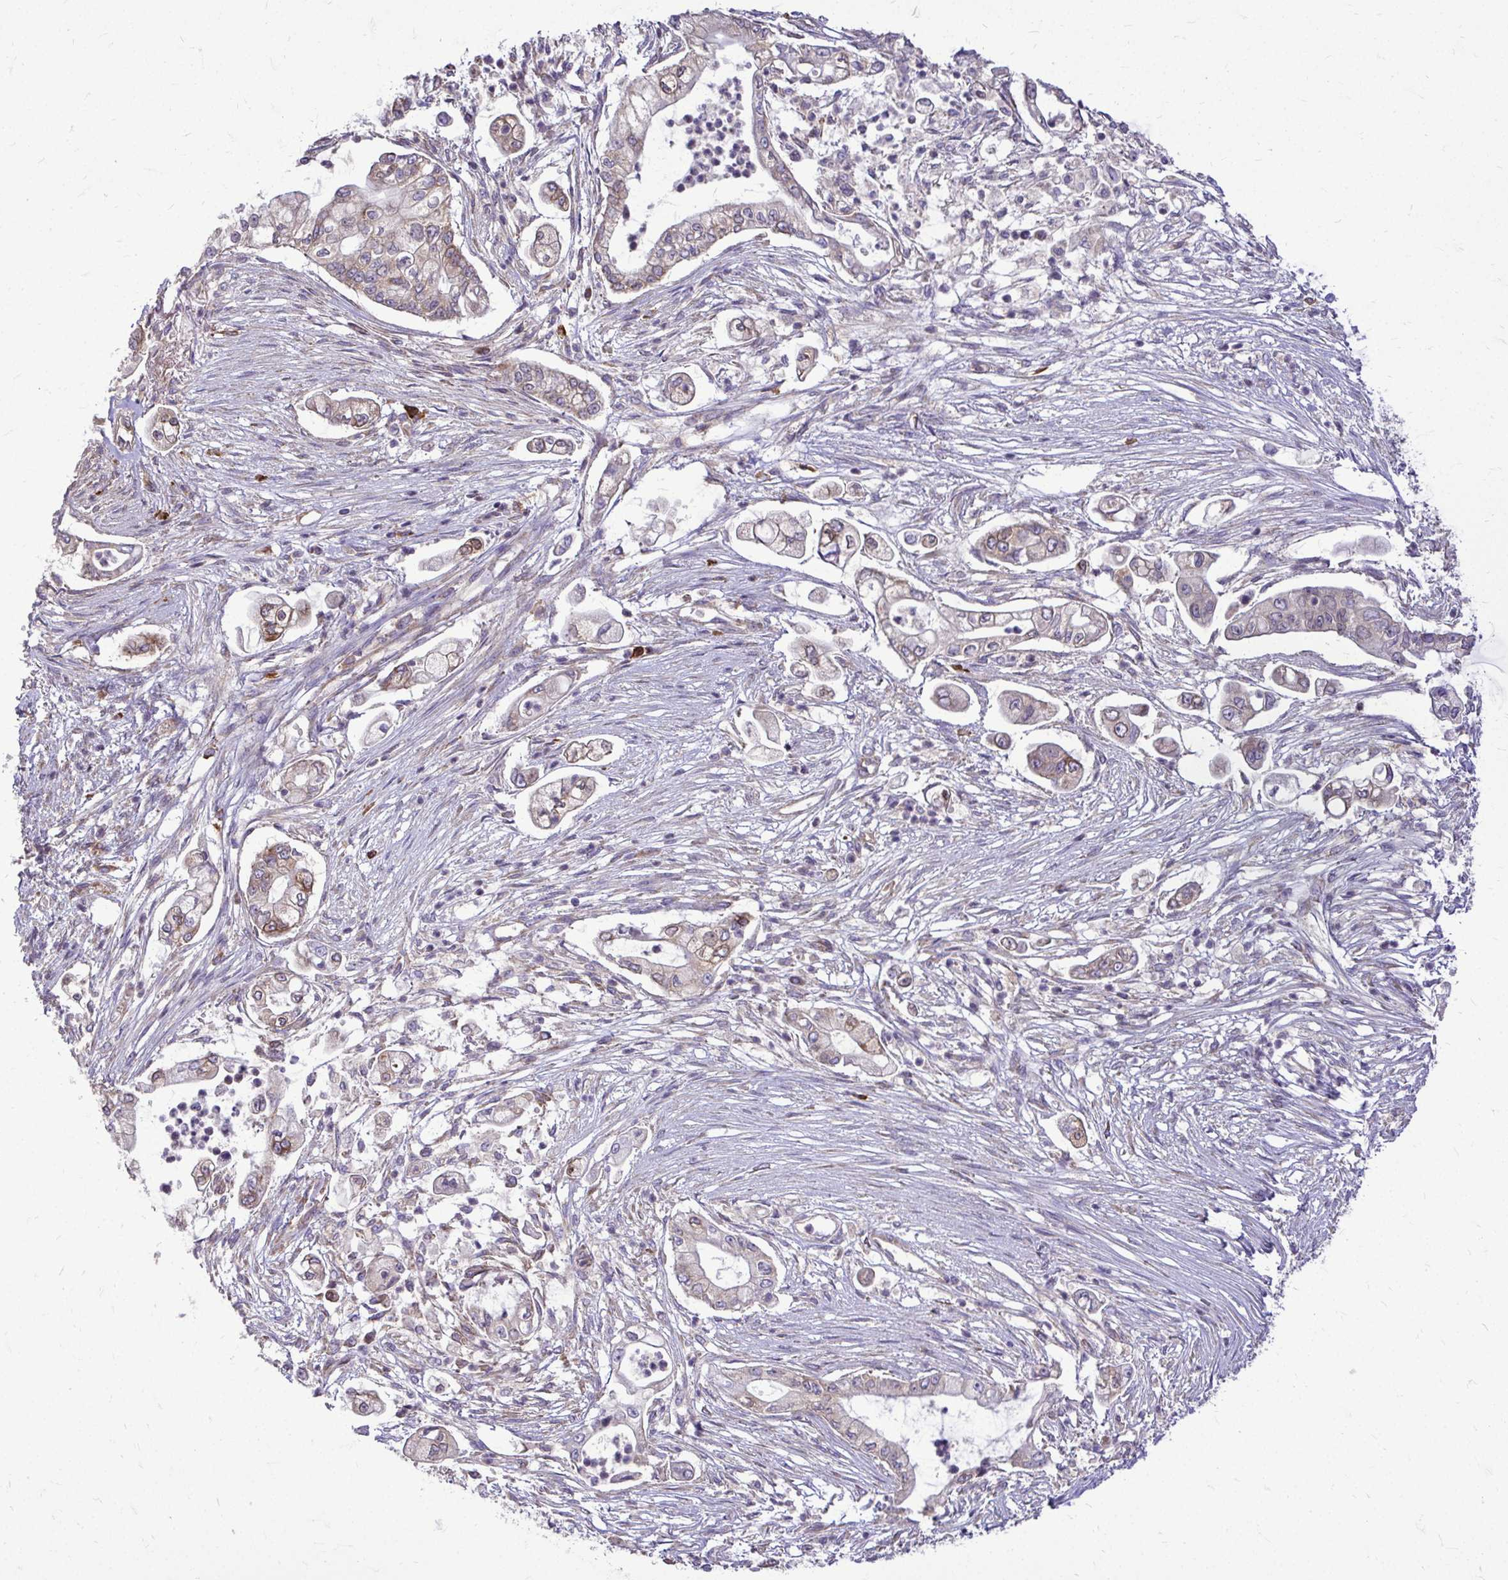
{"staining": {"intensity": "weak", "quantity": "25%-75%", "location": "cytoplasmic/membranous"}, "tissue": "pancreatic cancer", "cell_type": "Tumor cells", "image_type": "cancer", "snomed": [{"axis": "morphology", "description": "Adenocarcinoma, NOS"}, {"axis": "topography", "description": "Pancreas"}], "caption": "Pancreatic cancer (adenocarcinoma) stained for a protein (brown) displays weak cytoplasmic/membranous positive positivity in about 25%-75% of tumor cells.", "gene": "FMR1", "patient": {"sex": "female", "age": 69}}